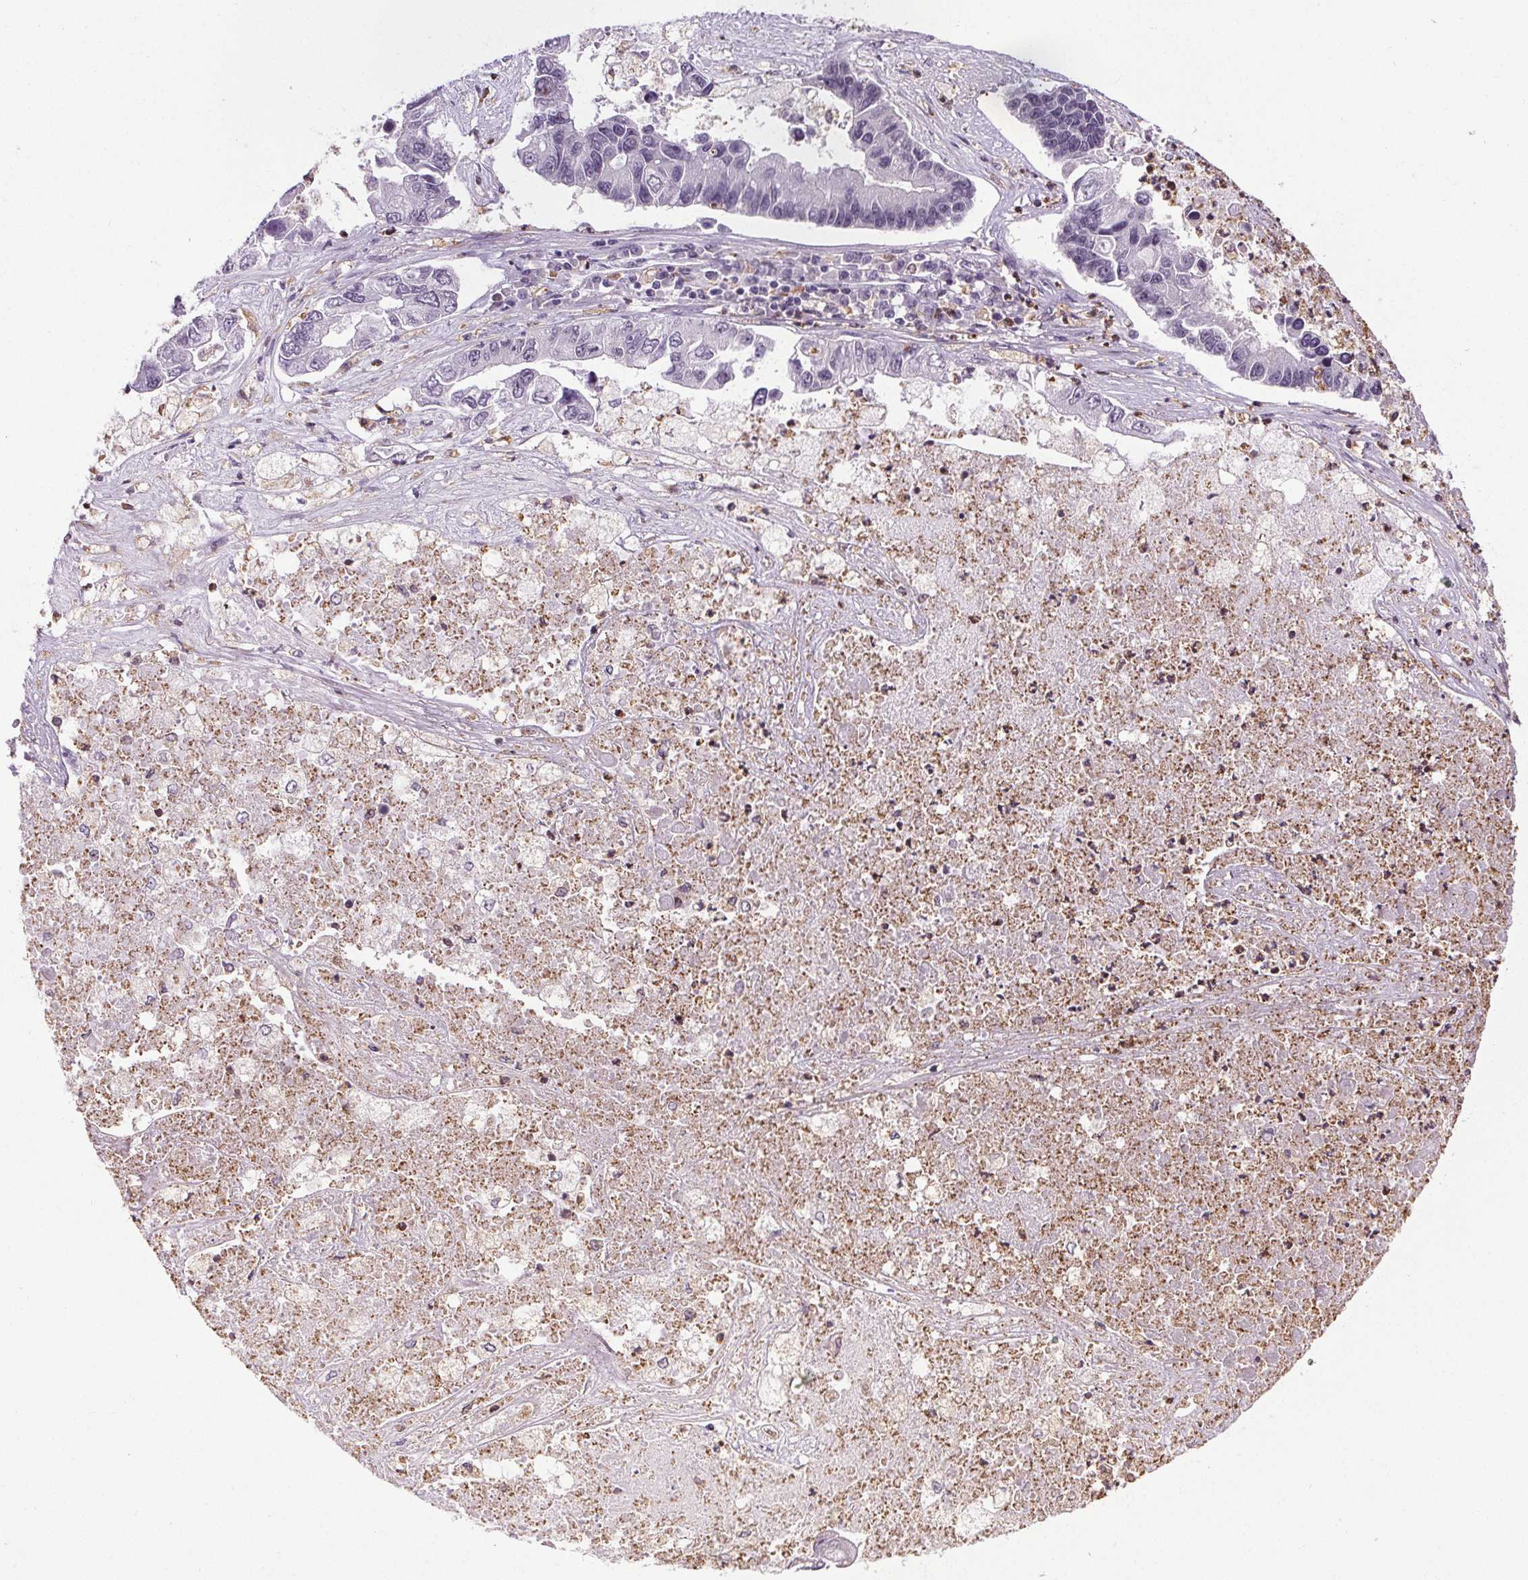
{"staining": {"intensity": "negative", "quantity": "none", "location": "none"}, "tissue": "lung cancer", "cell_type": "Tumor cells", "image_type": "cancer", "snomed": [{"axis": "morphology", "description": "Adenocarcinoma, NOS"}, {"axis": "topography", "description": "Bronchus"}, {"axis": "topography", "description": "Lung"}], "caption": "Human adenocarcinoma (lung) stained for a protein using immunohistochemistry (IHC) shows no positivity in tumor cells.", "gene": "TMEM240", "patient": {"sex": "female", "age": 51}}